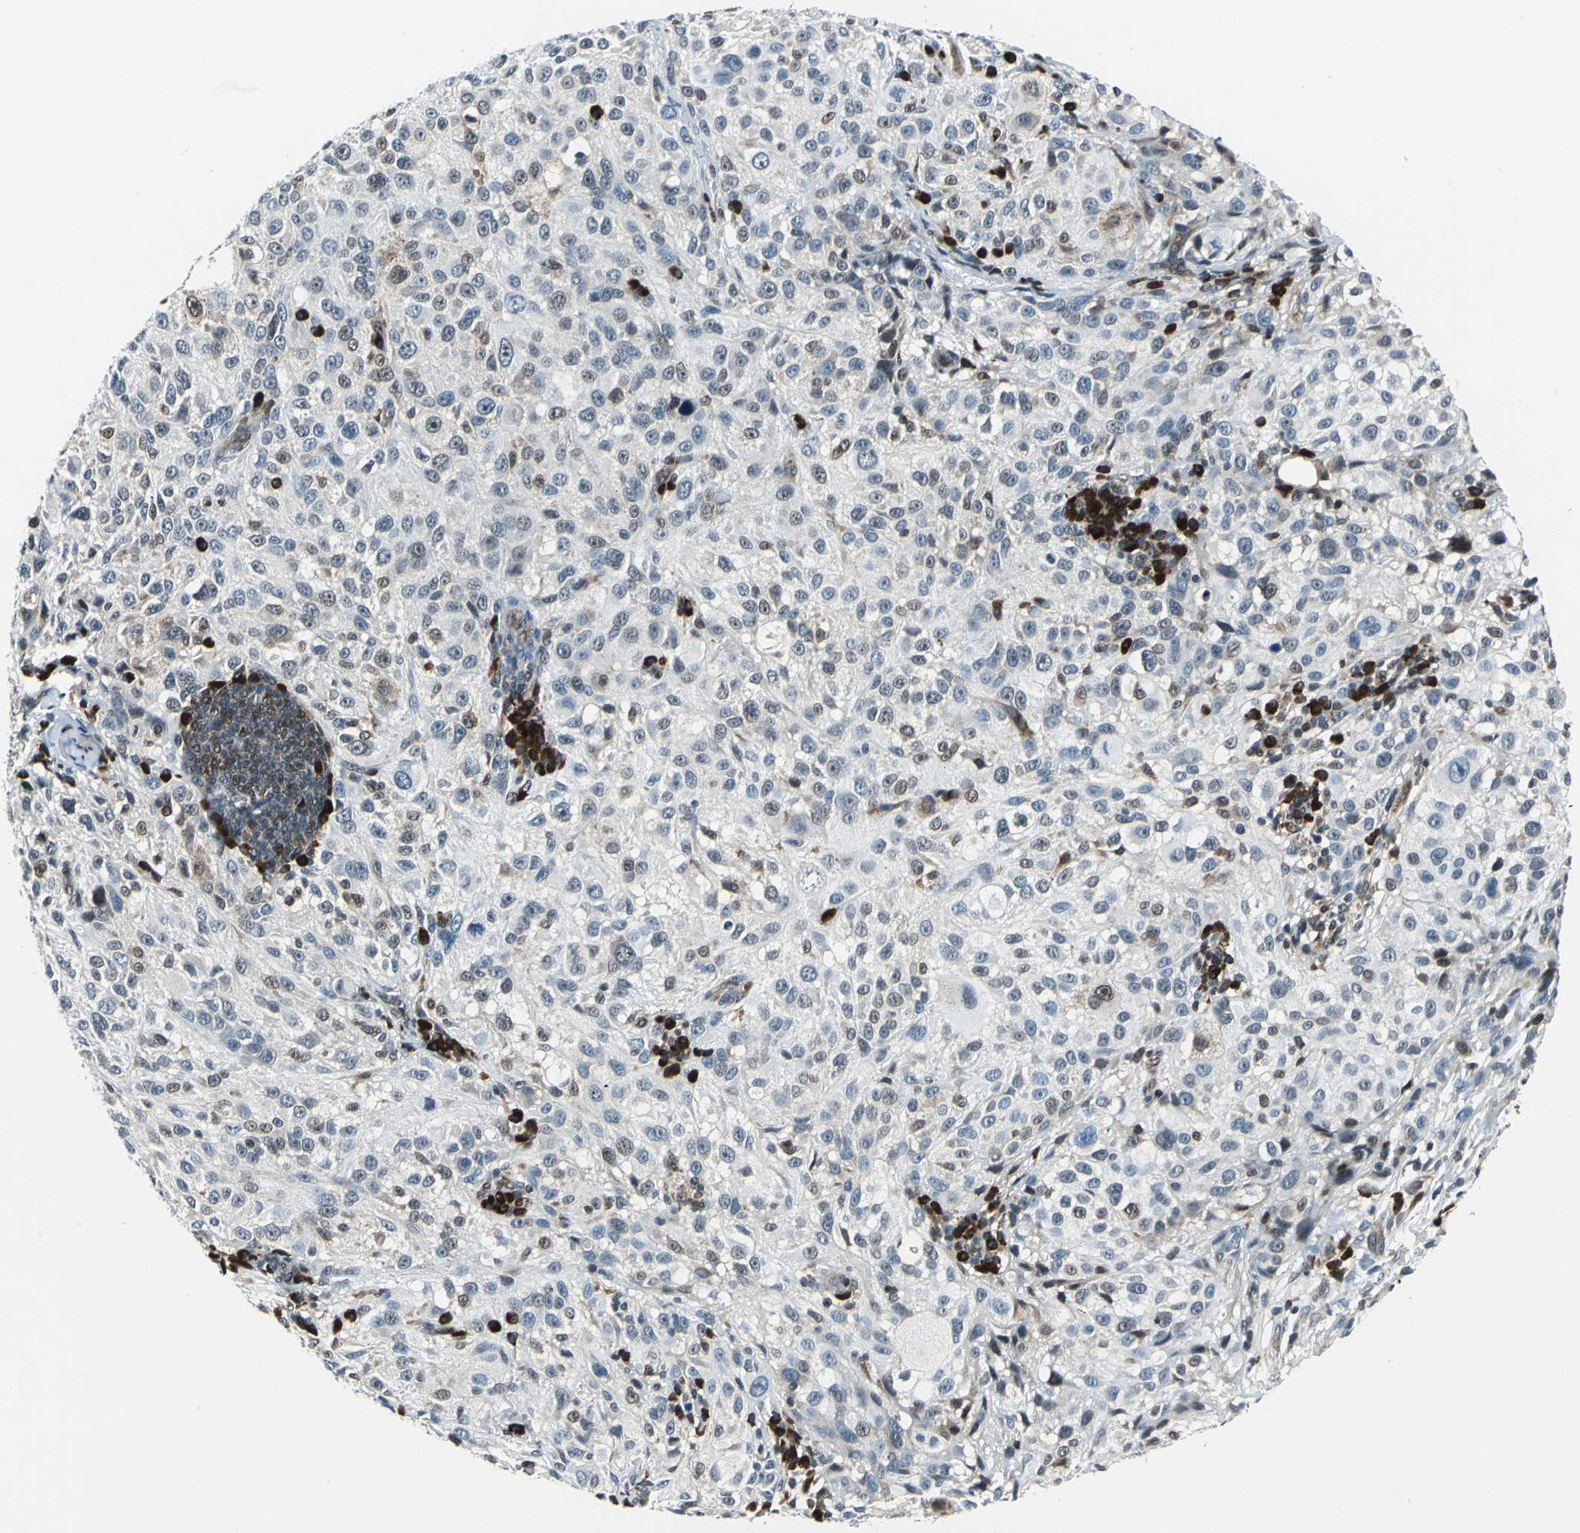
{"staining": {"intensity": "weak", "quantity": "<25%", "location": "nuclear"}, "tissue": "melanoma", "cell_type": "Tumor cells", "image_type": "cancer", "snomed": [{"axis": "morphology", "description": "Necrosis, NOS"}, {"axis": "morphology", "description": "Malignant melanoma, NOS"}, {"axis": "topography", "description": "Skin"}], "caption": "Tumor cells are negative for brown protein staining in melanoma. The staining was performed using DAB to visualize the protein expression in brown, while the nuclei were stained in blue with hematoxylin (Magnification: 20x).", "gene": "POLR3K", "patient": {"sex": "female", "age": 87}}